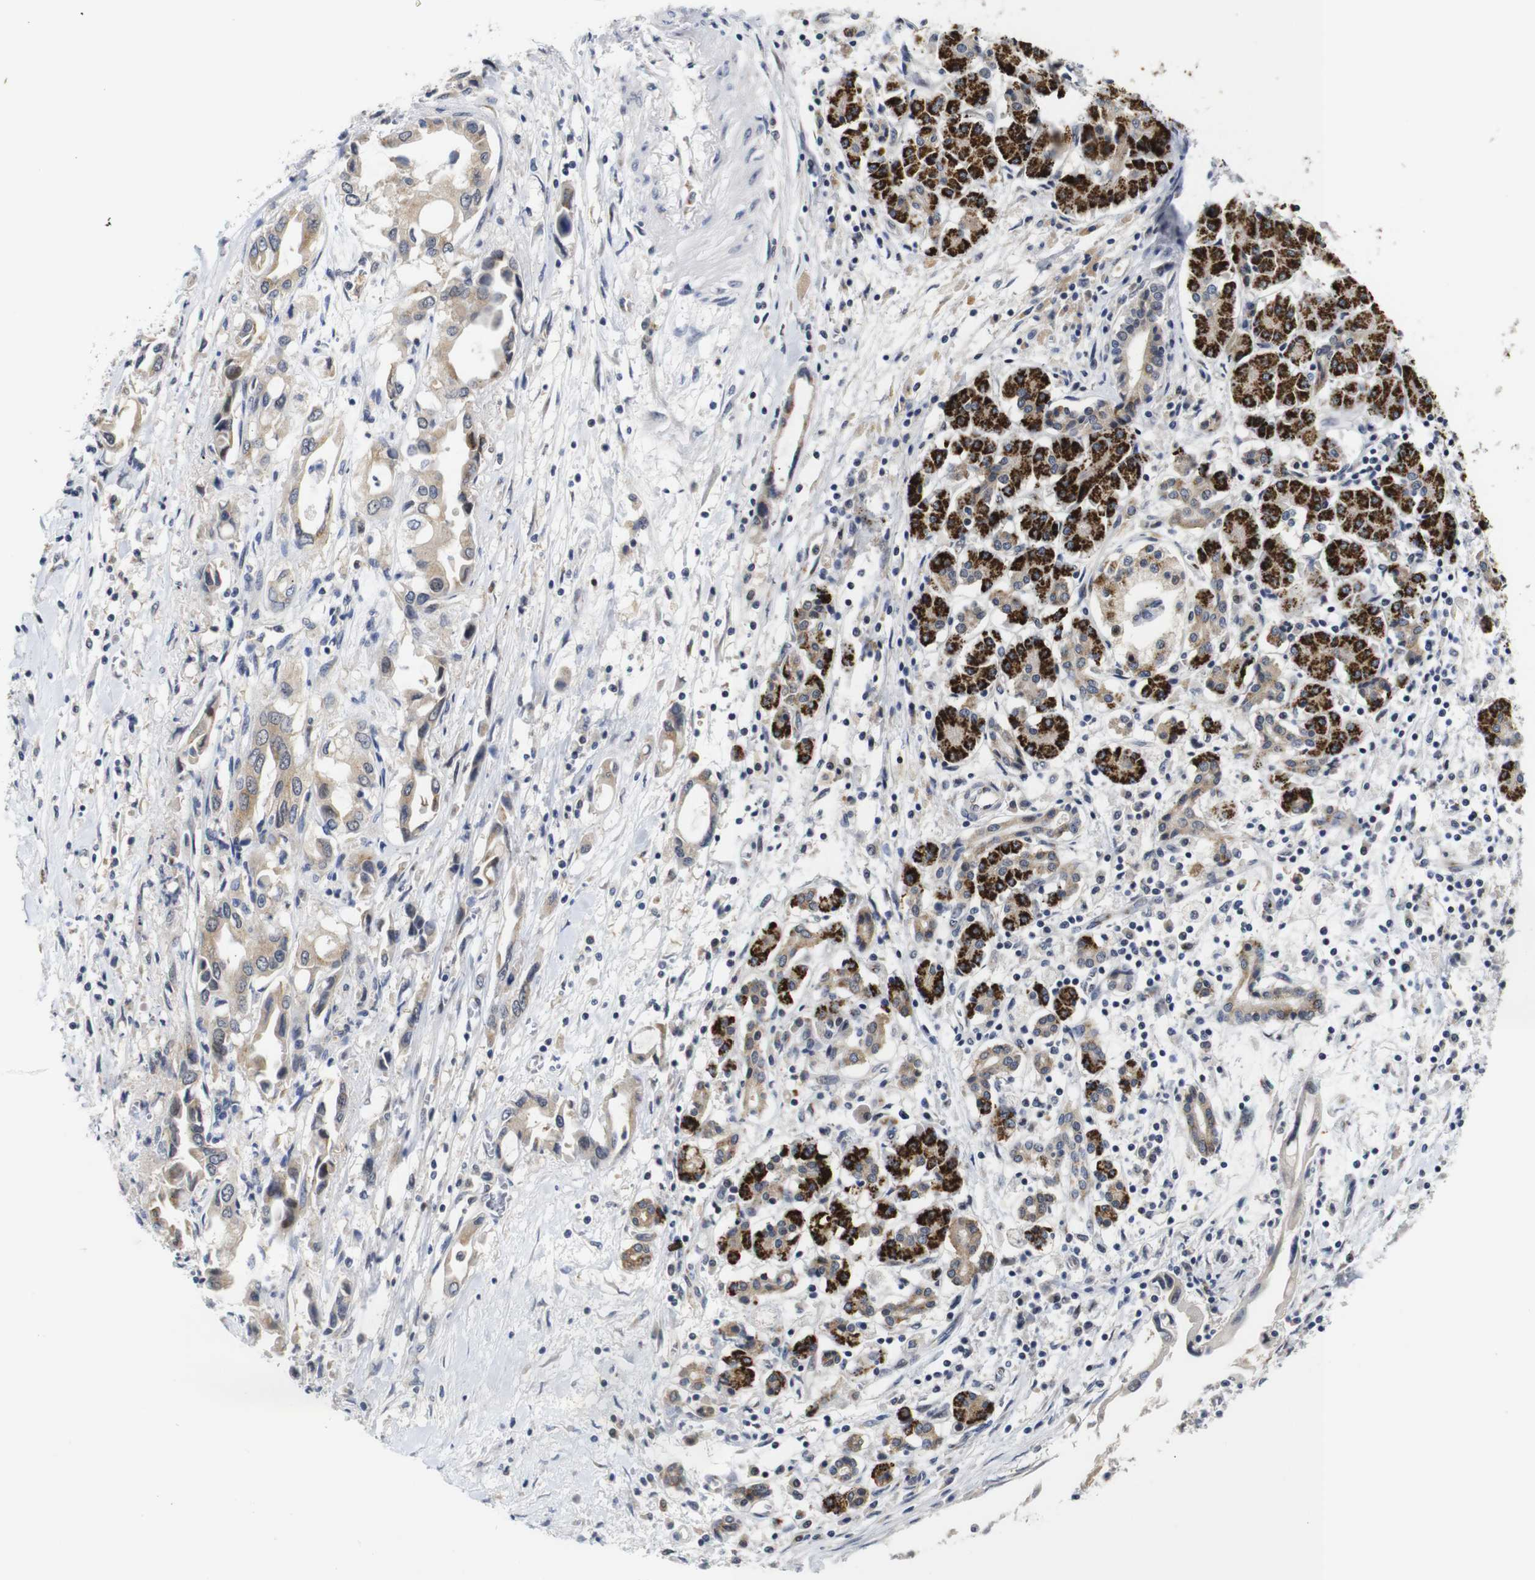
{"staining": {"intensity": "weak", "quantity": ">75%", "location": "nuclear"}, "tissue": "pancreatic cancer", "cell_type": "Tumor cells", "image_type": "cancer", "snomed": [{"axis": "morphology", "description": "Adenocarcinoma, NOS"}, {"axis": "topography", "description": "Pancreas"}], "caption": "Human pancreatic adenocarcinoma stained for a protein (brown) shows weak nuclear positive expression in about >75% of tumor cells.", "gene": "FURIN", "patient": {"sex": "female", "age": 57}}